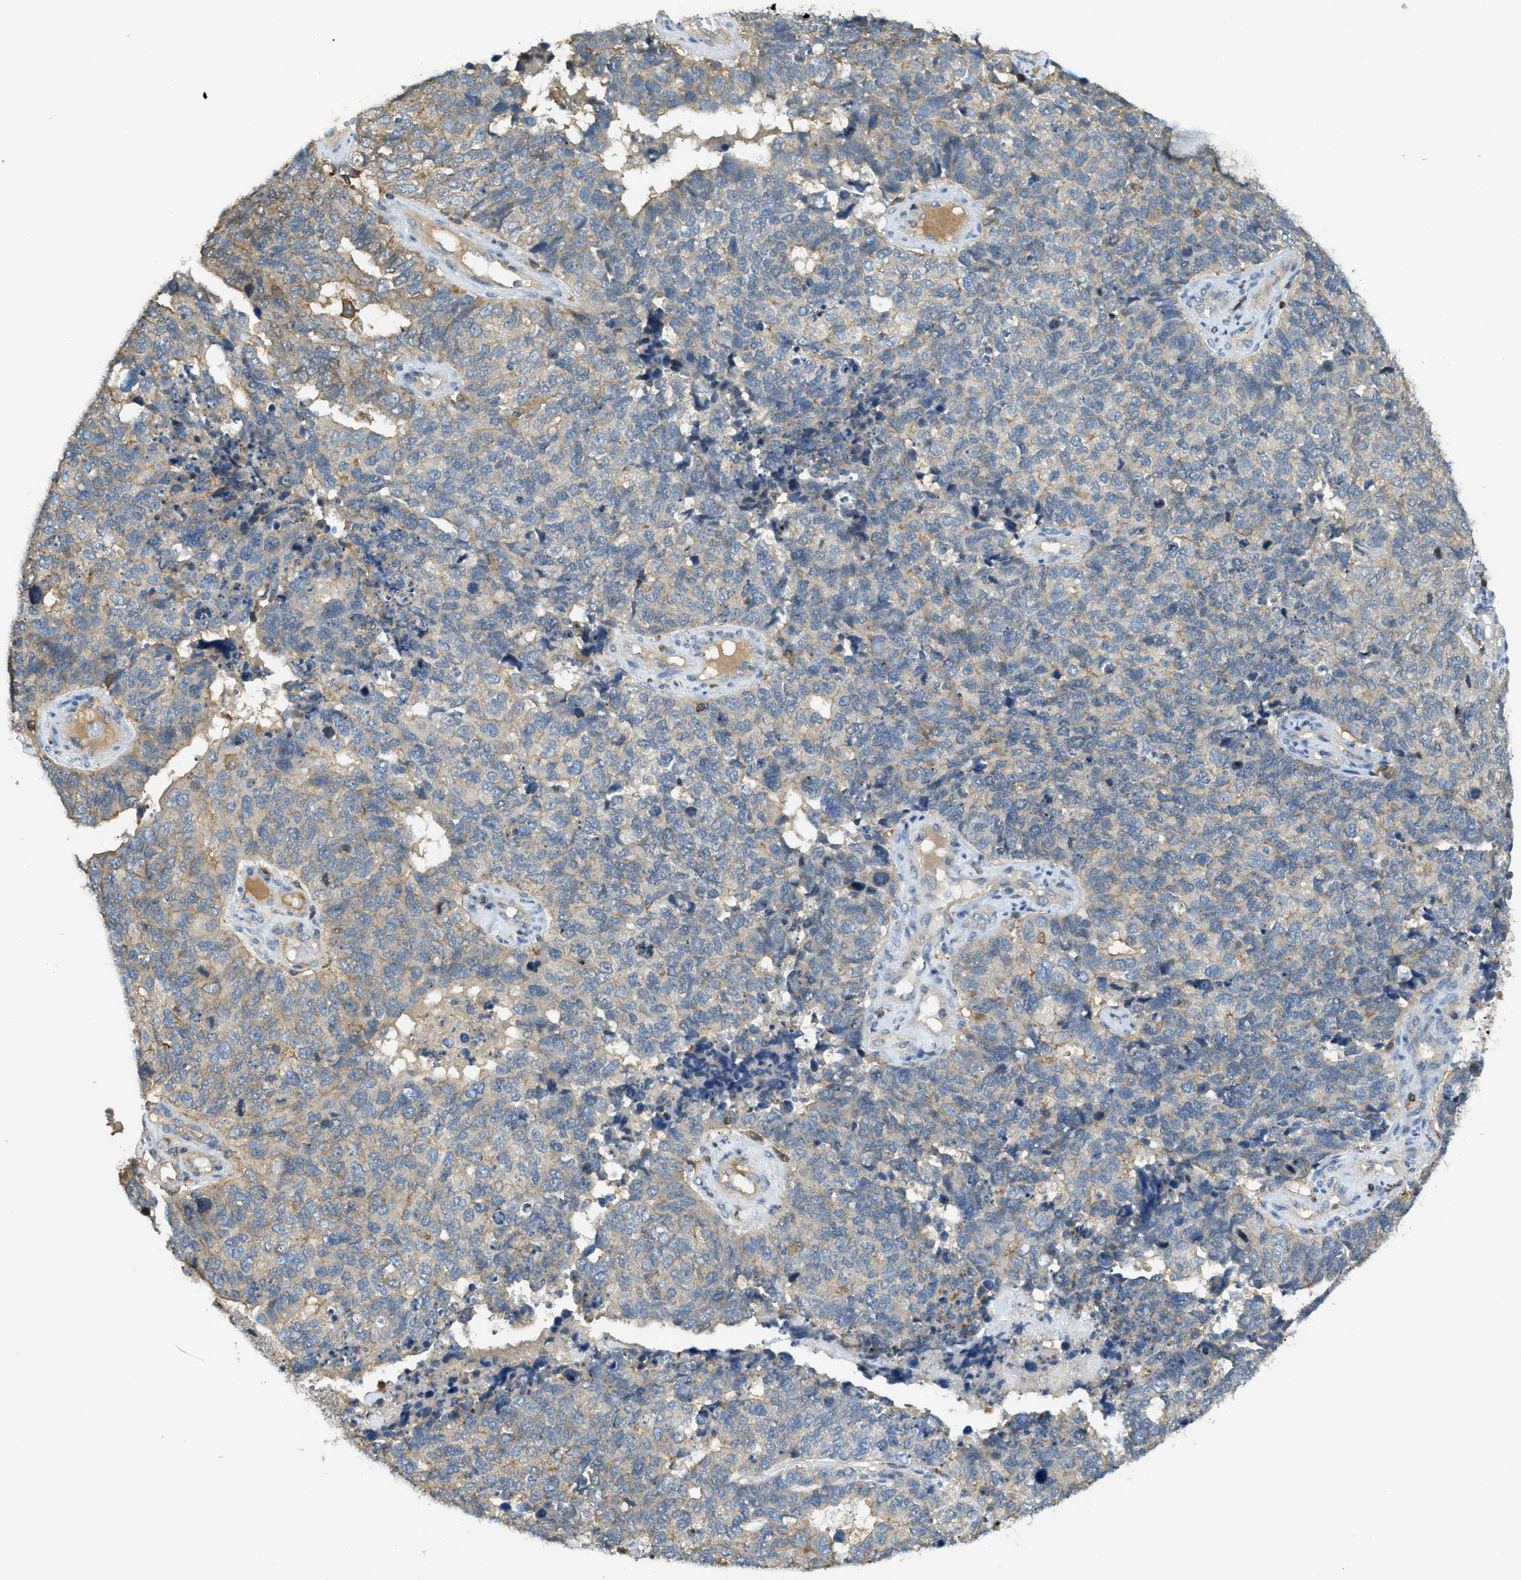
{"staining": {"intensity": "weak", "quantity": "<25%", "location": "cytoplasmic/membranous"}, "tissue": "cervical cancer", "cell_type": "Tumor cells", "image_type": "cancer", "snomed": [{"axis": "morphology", "description": "Squamous cell carcinoma, NOS"}, {"axis": "topography", "description": "Cervix"}], "caption": "Human cervical cancer stained for a protein using immunohistochemistry (IHC) shows no staining in tumor cells.", "gene": "GRIK2", "patient": {"sex": "female", "age": 63}}